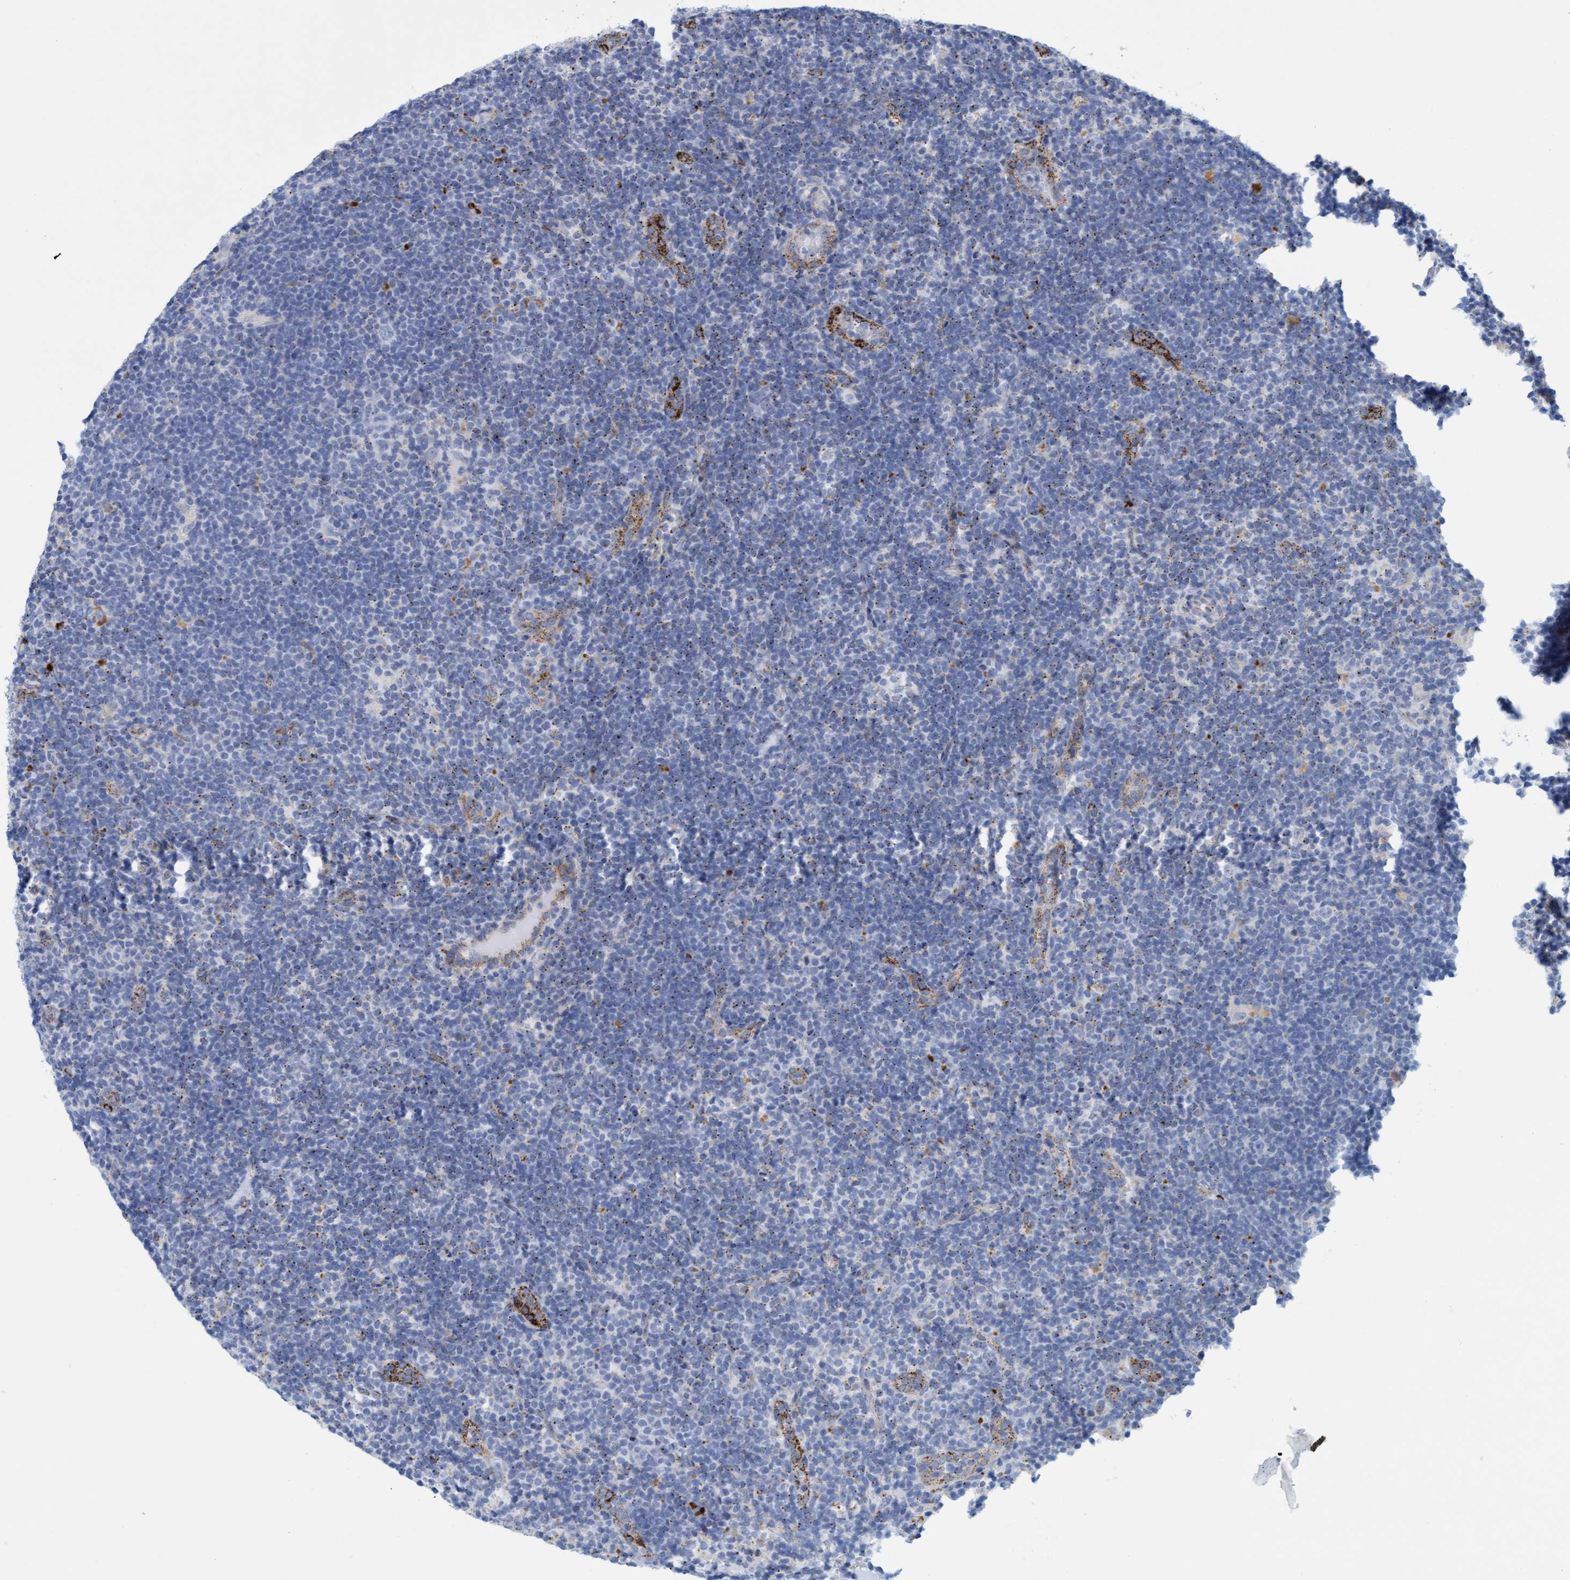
{"staining": {"intensity": "negative", "quantity": "none", "location": "none"}, "tissue": "lymphoma", "cell_type": "Tumor cells", "image_type": "cancer", "snomed": [{"axis": "morphology", "description": "Hodgkin's disease, NOS"}, {"axis": "topography", "description": "Lymph node"}], "caption": "Immunohistochemistry (IHC) histopathology image of neoplastic tissue: human Hodgkin's disease stained with DAB reveals no significant protein expression in tumor cells.", "gene": "SGSH", "patient": {"sex": "female", "age": 57}}